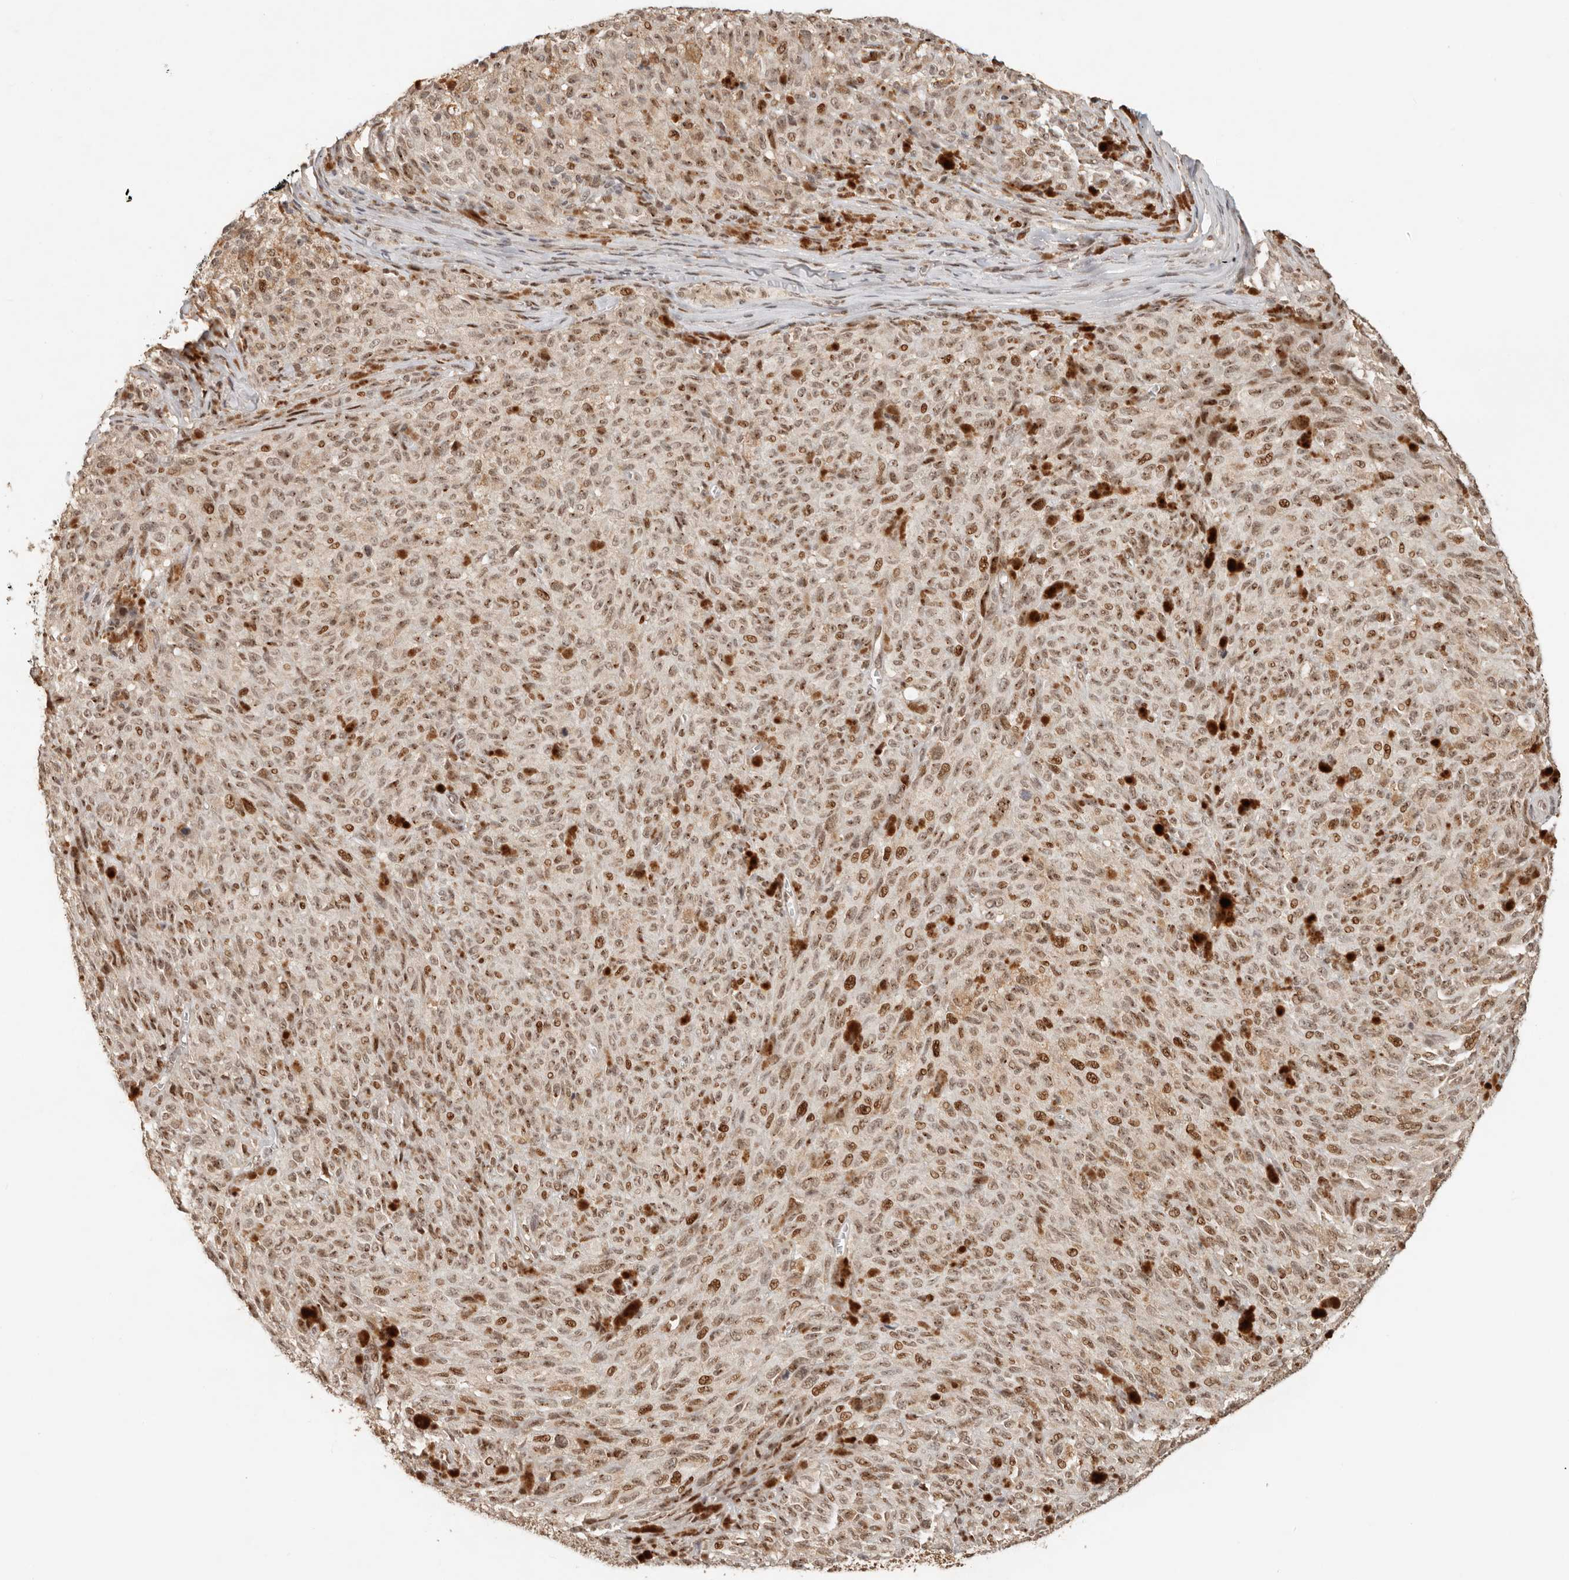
{"staining": {"intensity": "moderate", "quantity": ">75%", "location": "nuclear"}, "tissue": "melanoma", "cell_type": "Tumor cells", "image_type": "cancer", "snomed": [{"axis": "morphology", "description": "Malignant melanoma, NOS"}, {"axis": "topography", "description": "Skin"}], "caption": "Human melanoma stained with a brown dye demonstrates moderate nuclear positive staining in approximately >75% of tumor cells.", "gene": "NPAS2", "patient": {"sex": "female", "age": 82}}